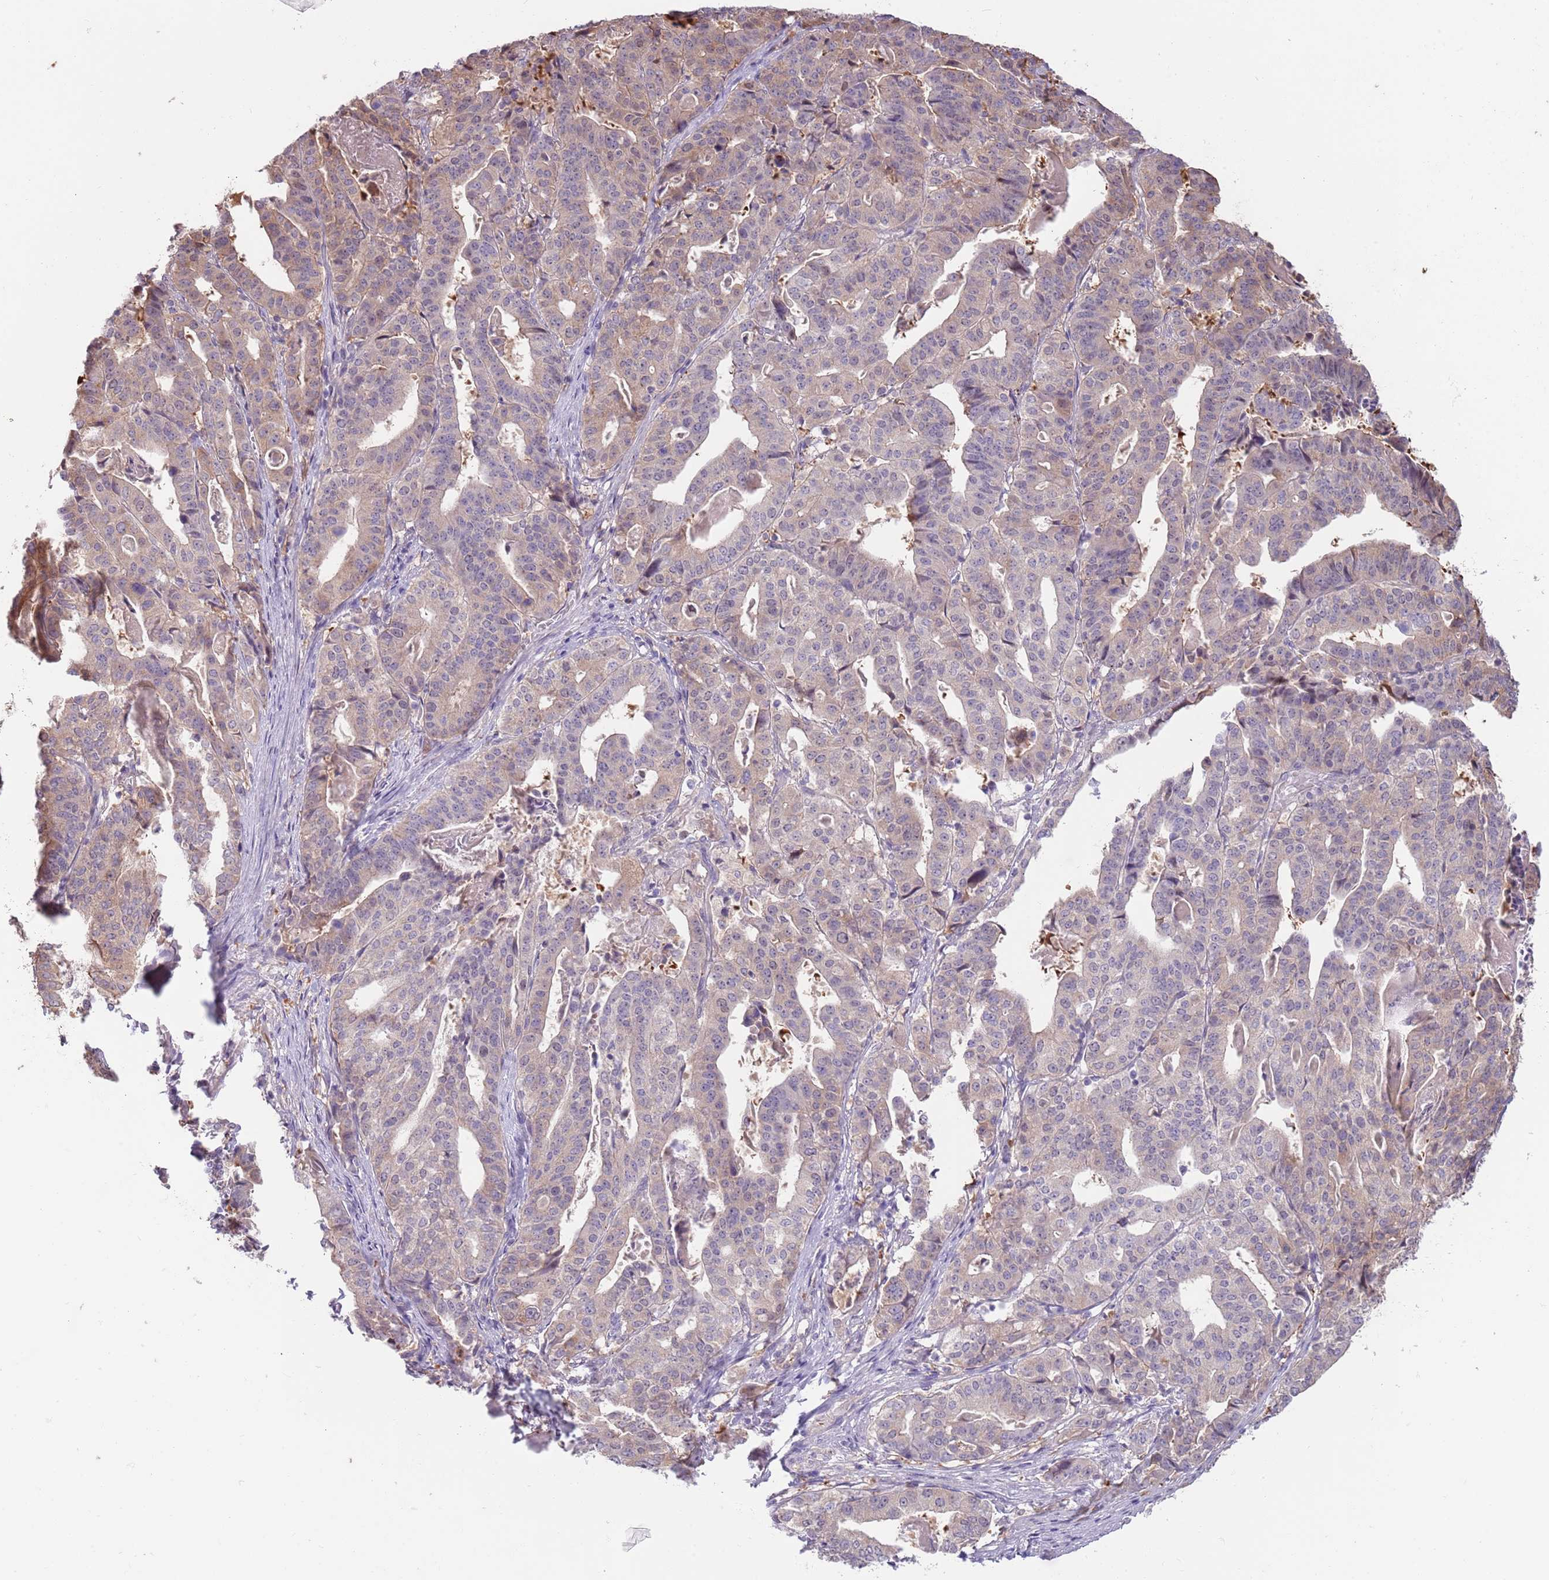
{"staining": {"intensity": "weak", "quantity": "25%-75%", "location": "cytoplasmic/membranous"}, "tissue": "stomach cancer", "cell_type": "Tumor cells", "image_type": "cancer", "snomed": [{"axis": "morphology", "description": "Adenocarcinoma, NOS"}, {"axis": "topography", "description": "Stomach"}], "caption": "Immunohistochemical staining of stomach adenocarcinoma reveals low levels of weak cytoplasmic/membranous protein positivity in approximately 25%-75% of tumor cells. The protein of interest is shown in brown color, while the nuclei are stained blue.", "gene": "LDHD", "patient": {"sex": "male", "age": 48}}